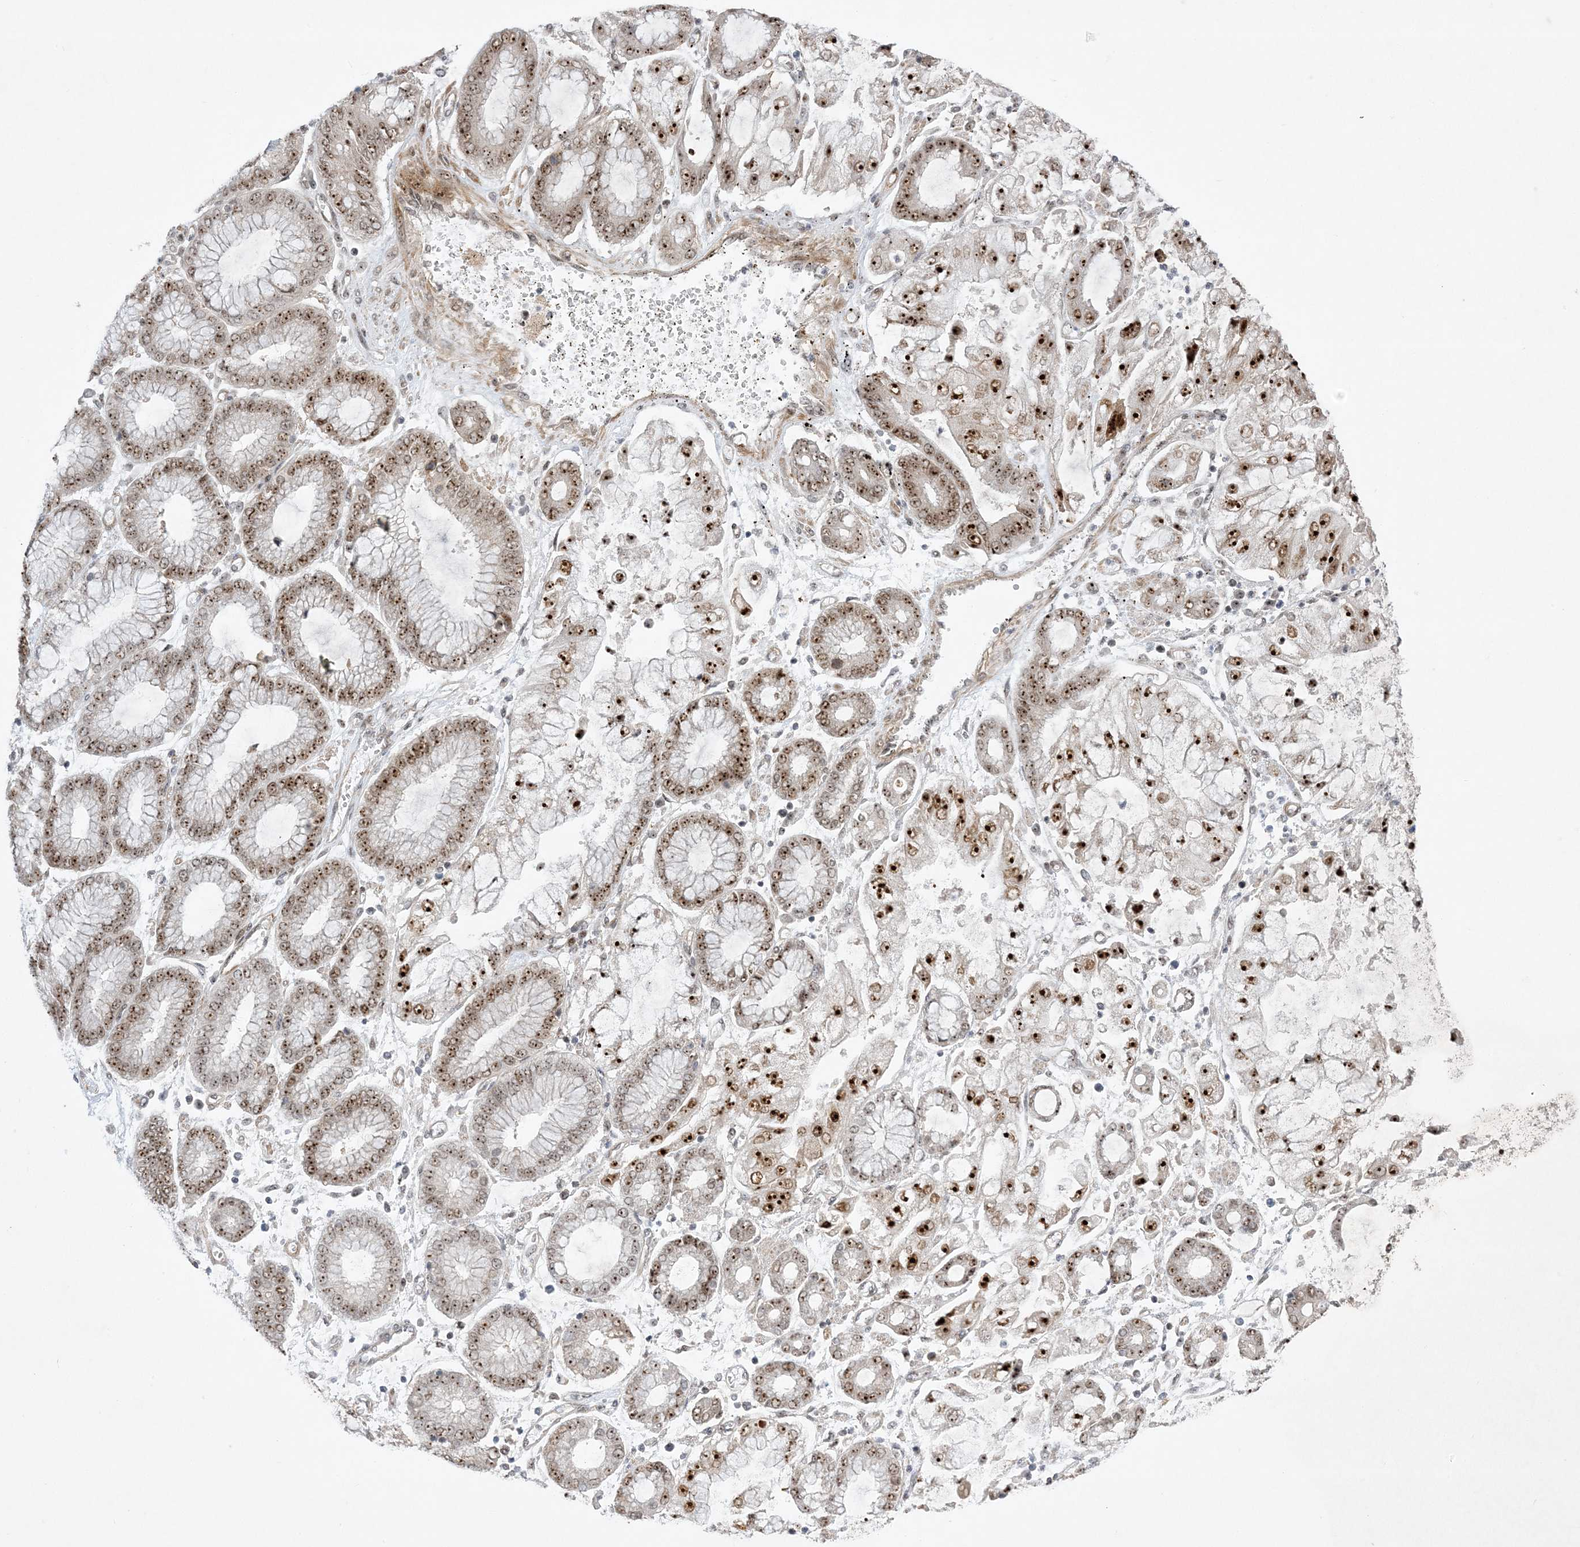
{"staining": {"intensity": "strong", "quantity": "25%-75%", "location": "nuclear"}, "tissue": "stomach cancer", "cell_type": "Tumor cells", "image_type": "cancer", "snomed": [{"axis": "morphology", "description": "Adenocarcinoma, NOS"}, {"axis": "topography", "description": "Stomach"}], "caption": "Human stomach cancer (adenocarcinoma) stained with a protein marker reveals strong staining in tumor cells.", "gene": "NPM3", "patient": {"sex": "male", "age": 76}}